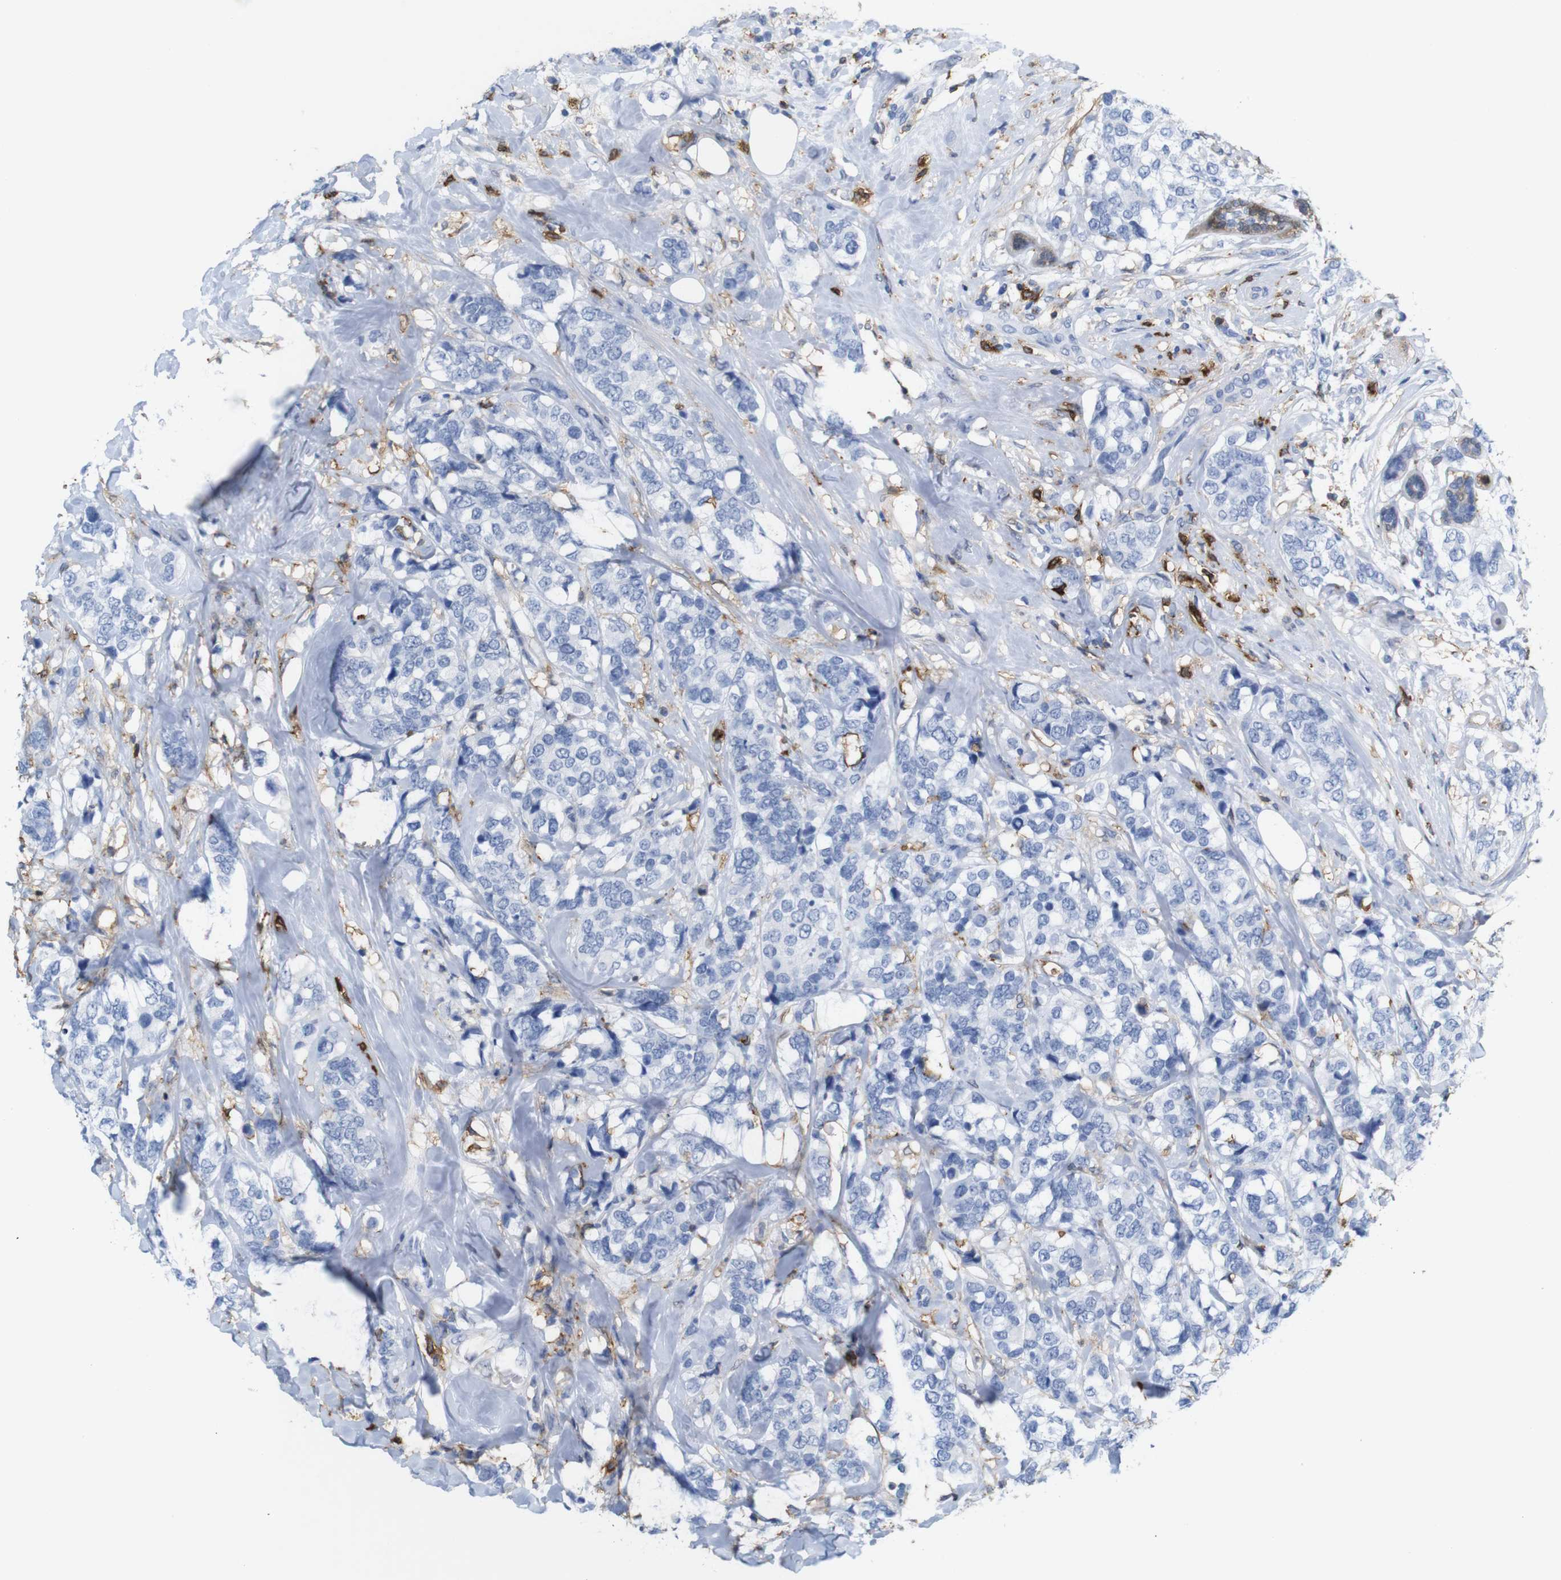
{"staining": {"intensity": "negative", "quantity": "none", "location": "none"}, "tissue": "breast cancer", "cell_type": "Tumor cells", "image_type": "cancer", "snomed": [{"axis": "morphology", "description": "Lobular carcinoma"}, {"axis": "topography", "description": "Breast"}], "caption": "Immunohistochemistry (IHC) micrograph of breast cancer (lobular carcinoma) stained for a protein (brown), which shows no positivity in tumor cells.", "gene": "ANXA1", "patient": {"sex": "female", "age": 59}}